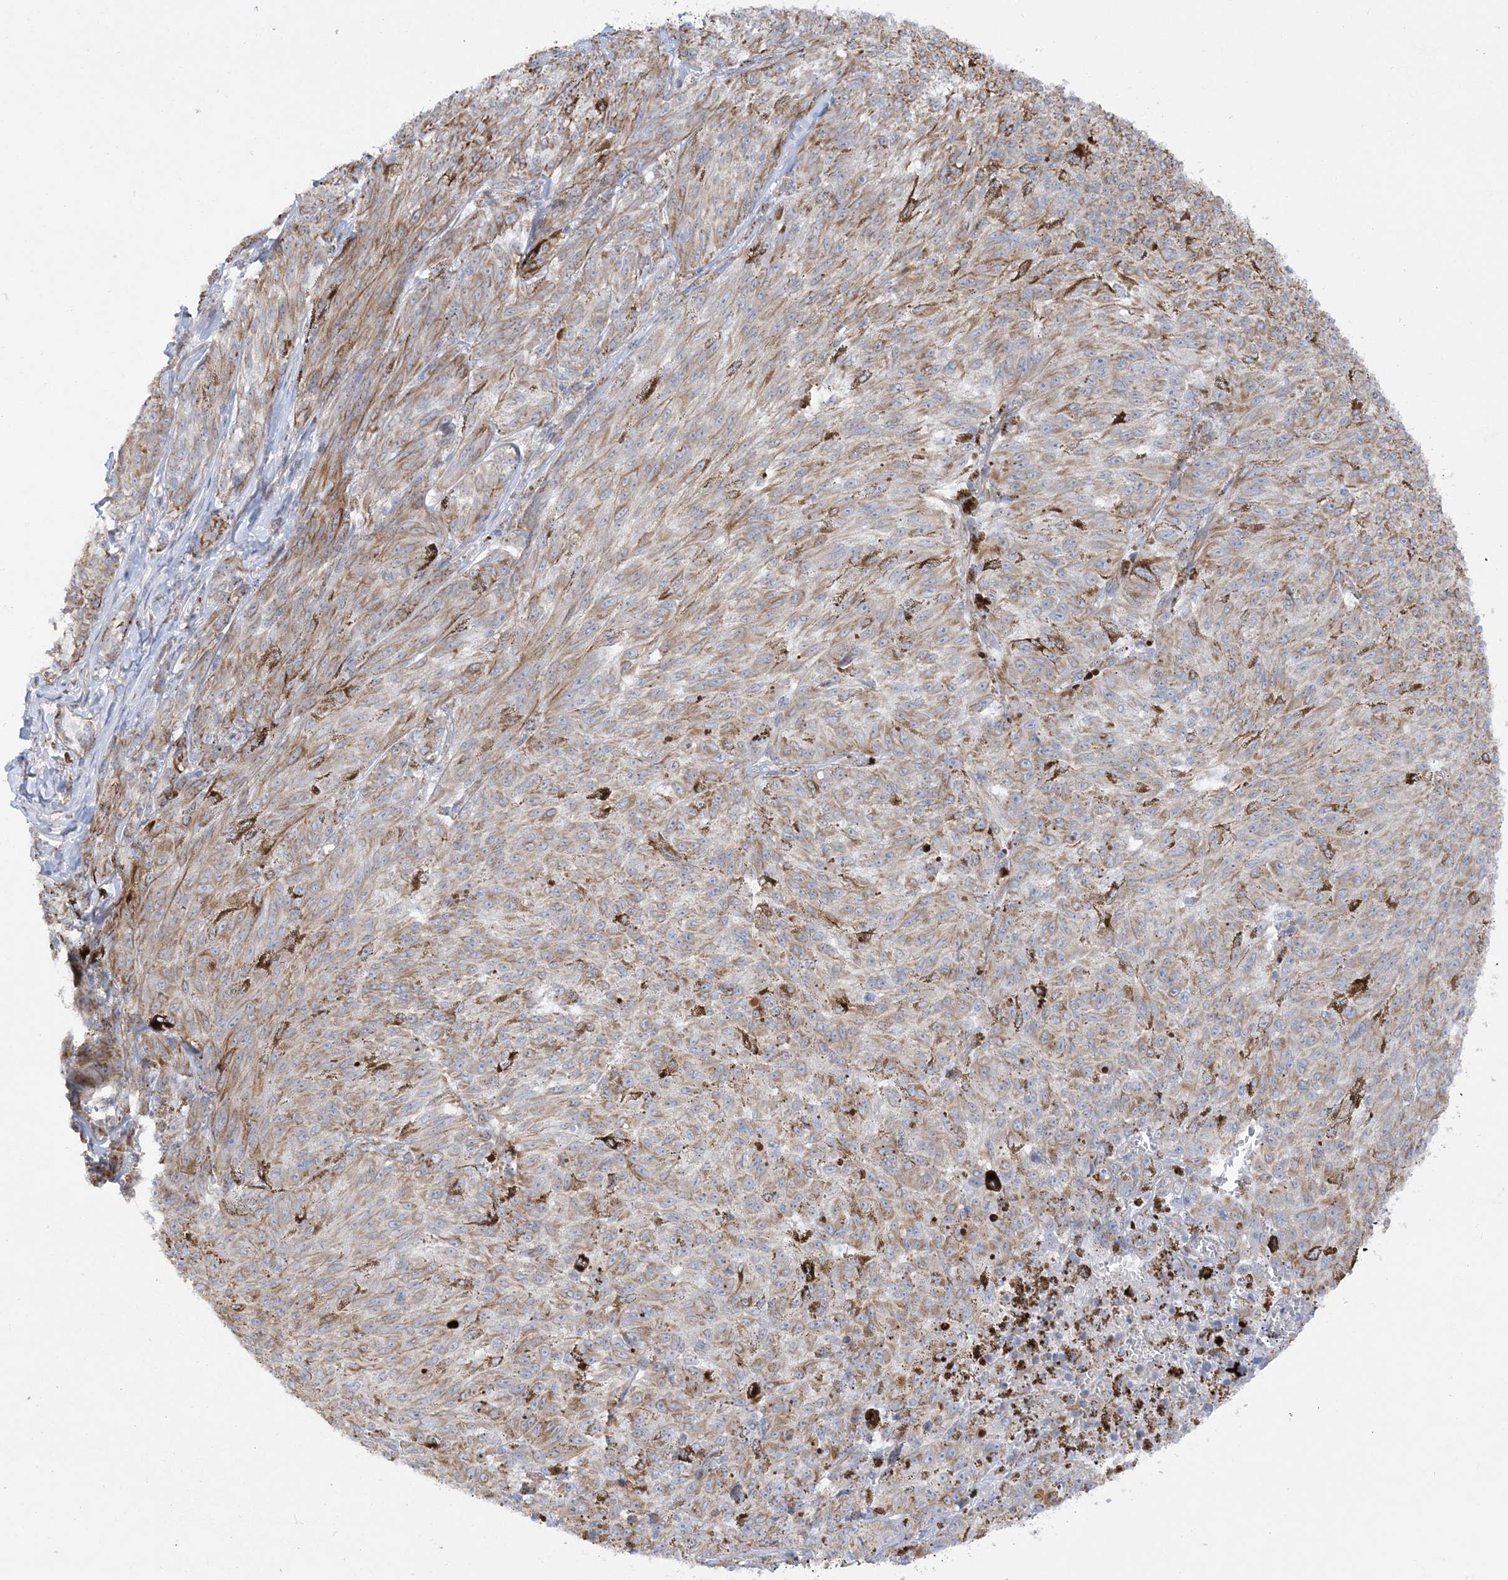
{"staining": {"intensity": "moderate", "quantity": "25%-75%", "location": "cytoplasmic/membranous"}, "tissue": "melanoma", "cell_type": "Tumor cells", "image_type": "cancer", "snomed": [{"axis": "morphology", "description": "Malignant melanoma, NOS"}, {"axis": "topography", "description": "Skin"}], "caption": "Human melanoma stained with a protein marker exhibits moderate staining in tumor cells.", "gene": "SCLT1", "patient": {"sex": "female", "age": 72}}